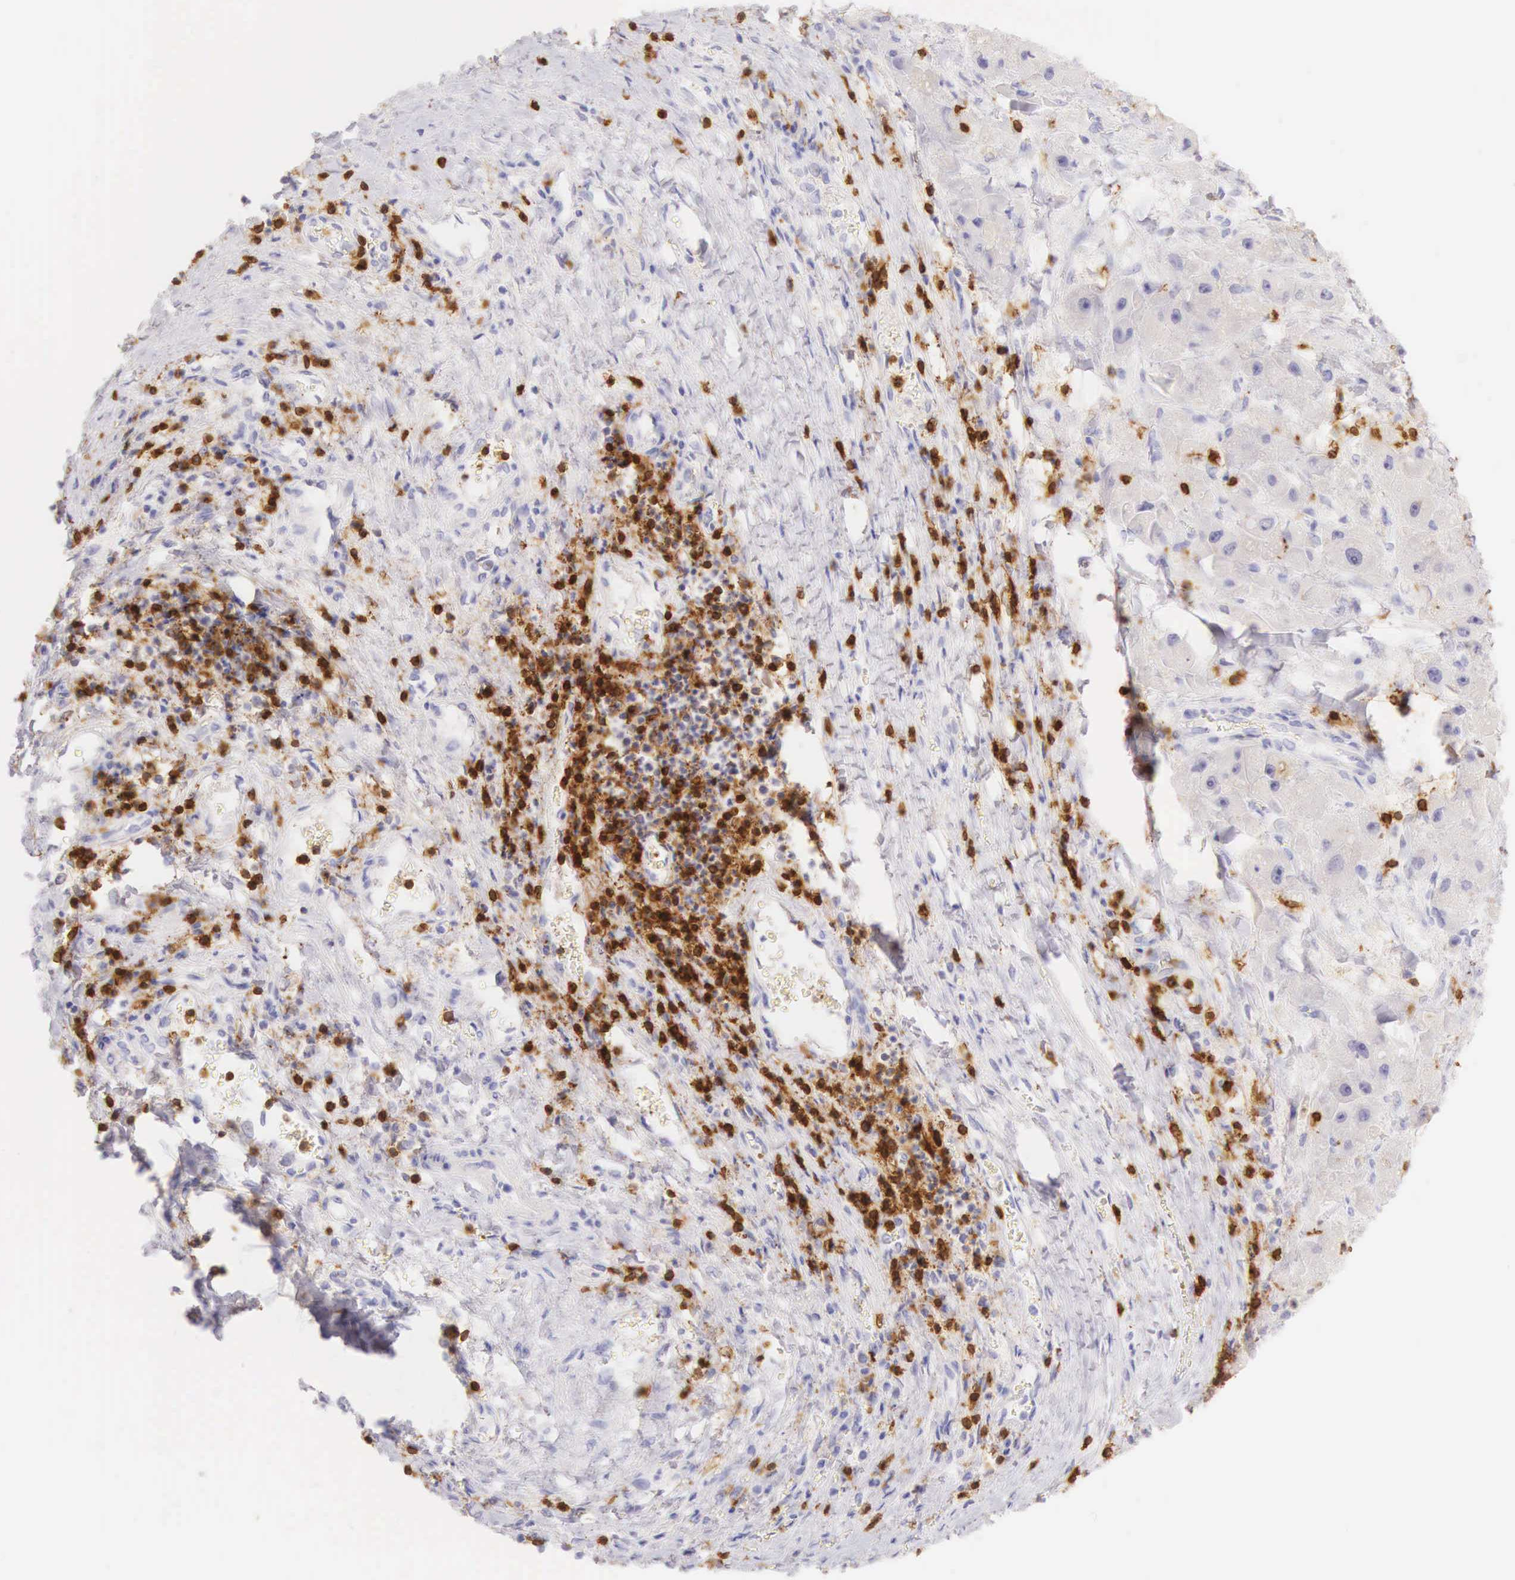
{"staining": {"intensity": "negative", "quantity": "none", "location": "none"}, "tissue": "liver cancer", "cell_type": "Tumor cells", "image_type": "cancer", "snomed": [{"axis": "morphology", "description": "Carcinoma, Hepatocellular, NOS"}, {"axis": "topography", "description": "Liver"}], "caption": "Human liver hepatocellular carcinoma stained for a protein using immunohistochemistry (IHC) exhibits no positivity in tumor cells.", "gene": "CD3E", "patient": {"sex": "male", "age": 24}}